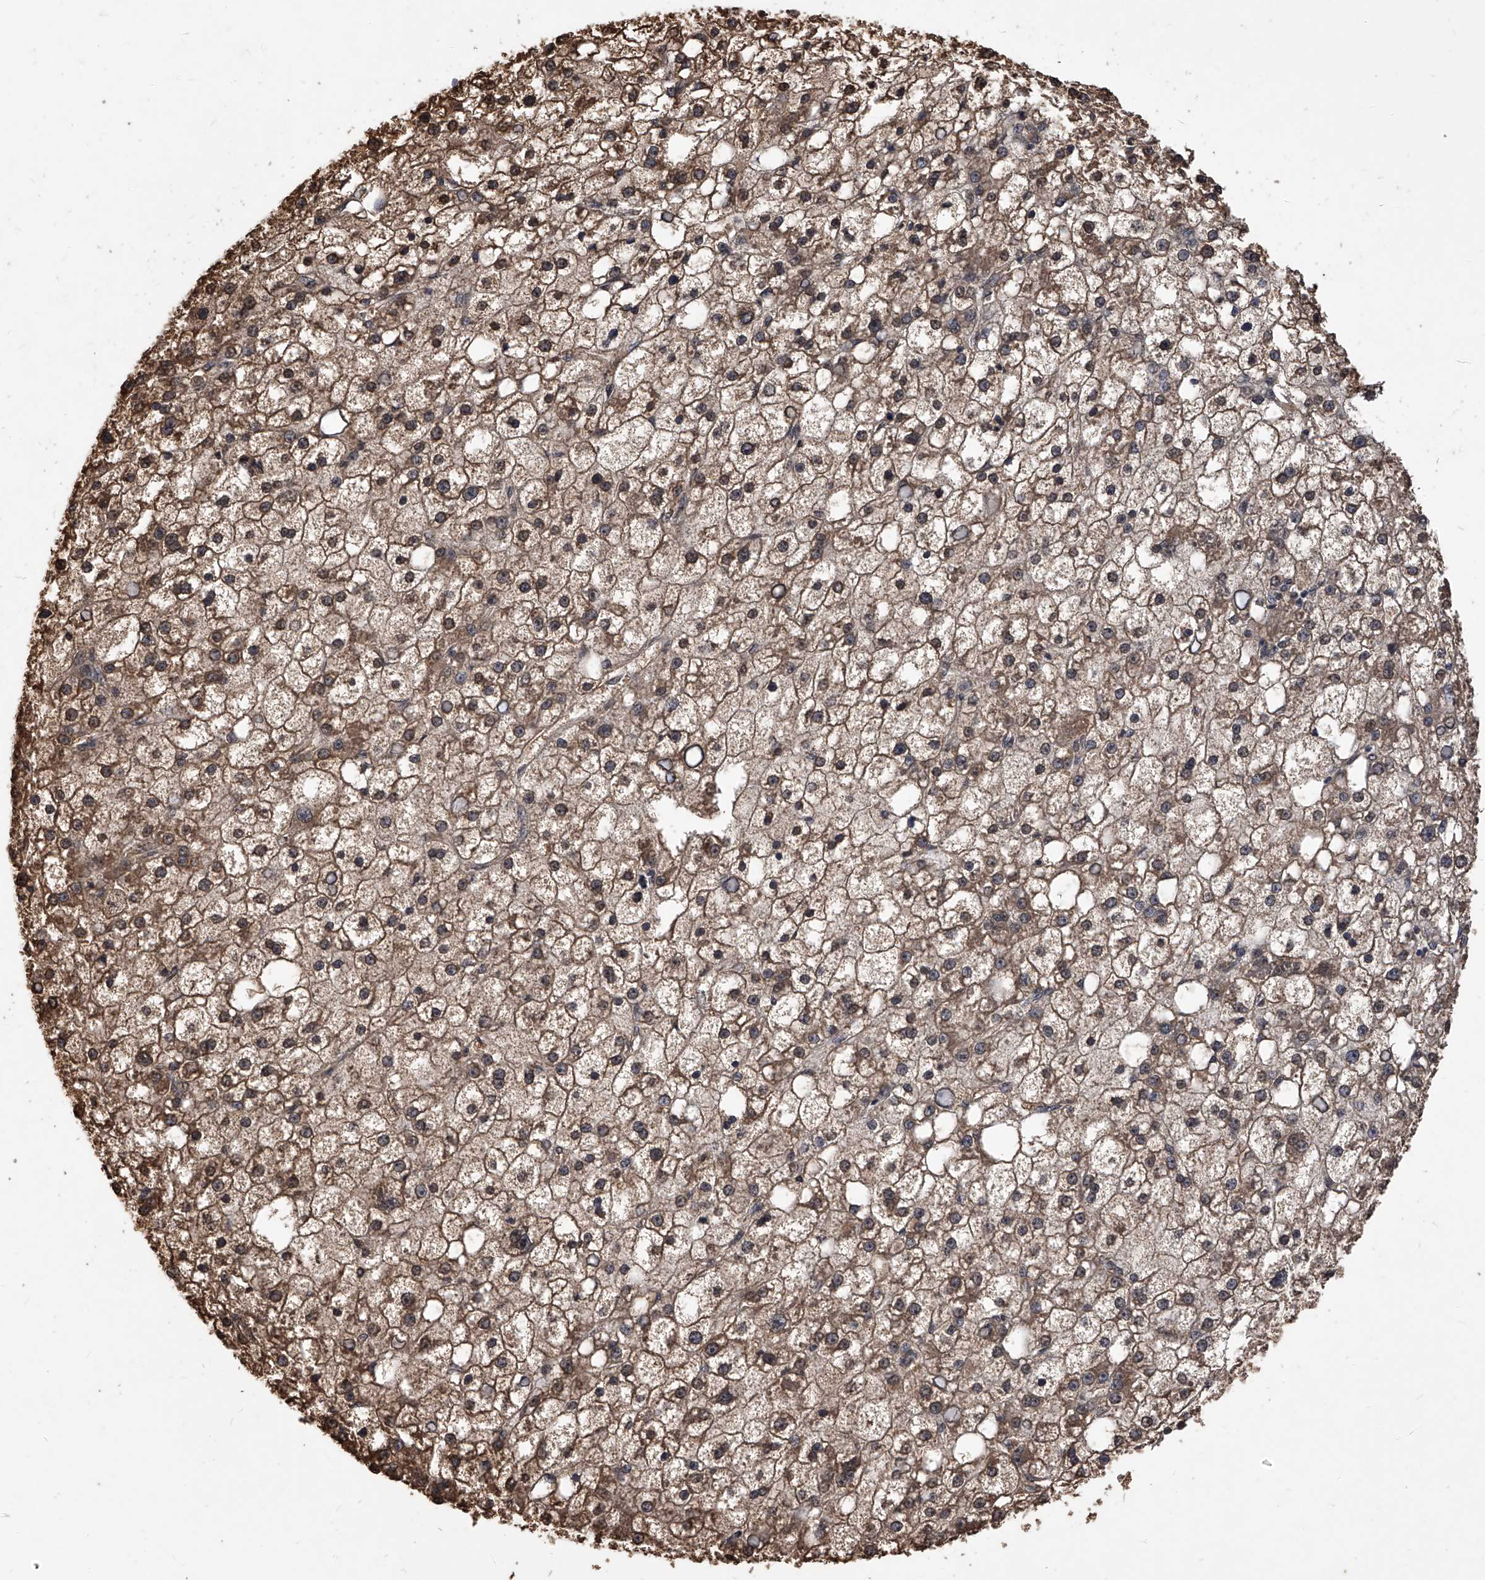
{"staining": {"intensity": "moderate", "quantity": ">75%", "location": "cytoplasmic/membranous"}, "tissue": "liver cancer", "cell_type": "Tumor cells", "image_type": "cancer", "snomed": [{"axis": "morphology", "description": "Carcinoma, Hepatocellular, NOS"}, {"axis": "topography", "description": "Liver"}], "caption": "A photomicrograph of human liver cancer (hepatocellular carcinoma) stained for a protein displays moderate cytoplasmic/membranous brown staining in tumor cells.", "gene": "FBXL4", "patient": {"sex": "male", "age": 67}}